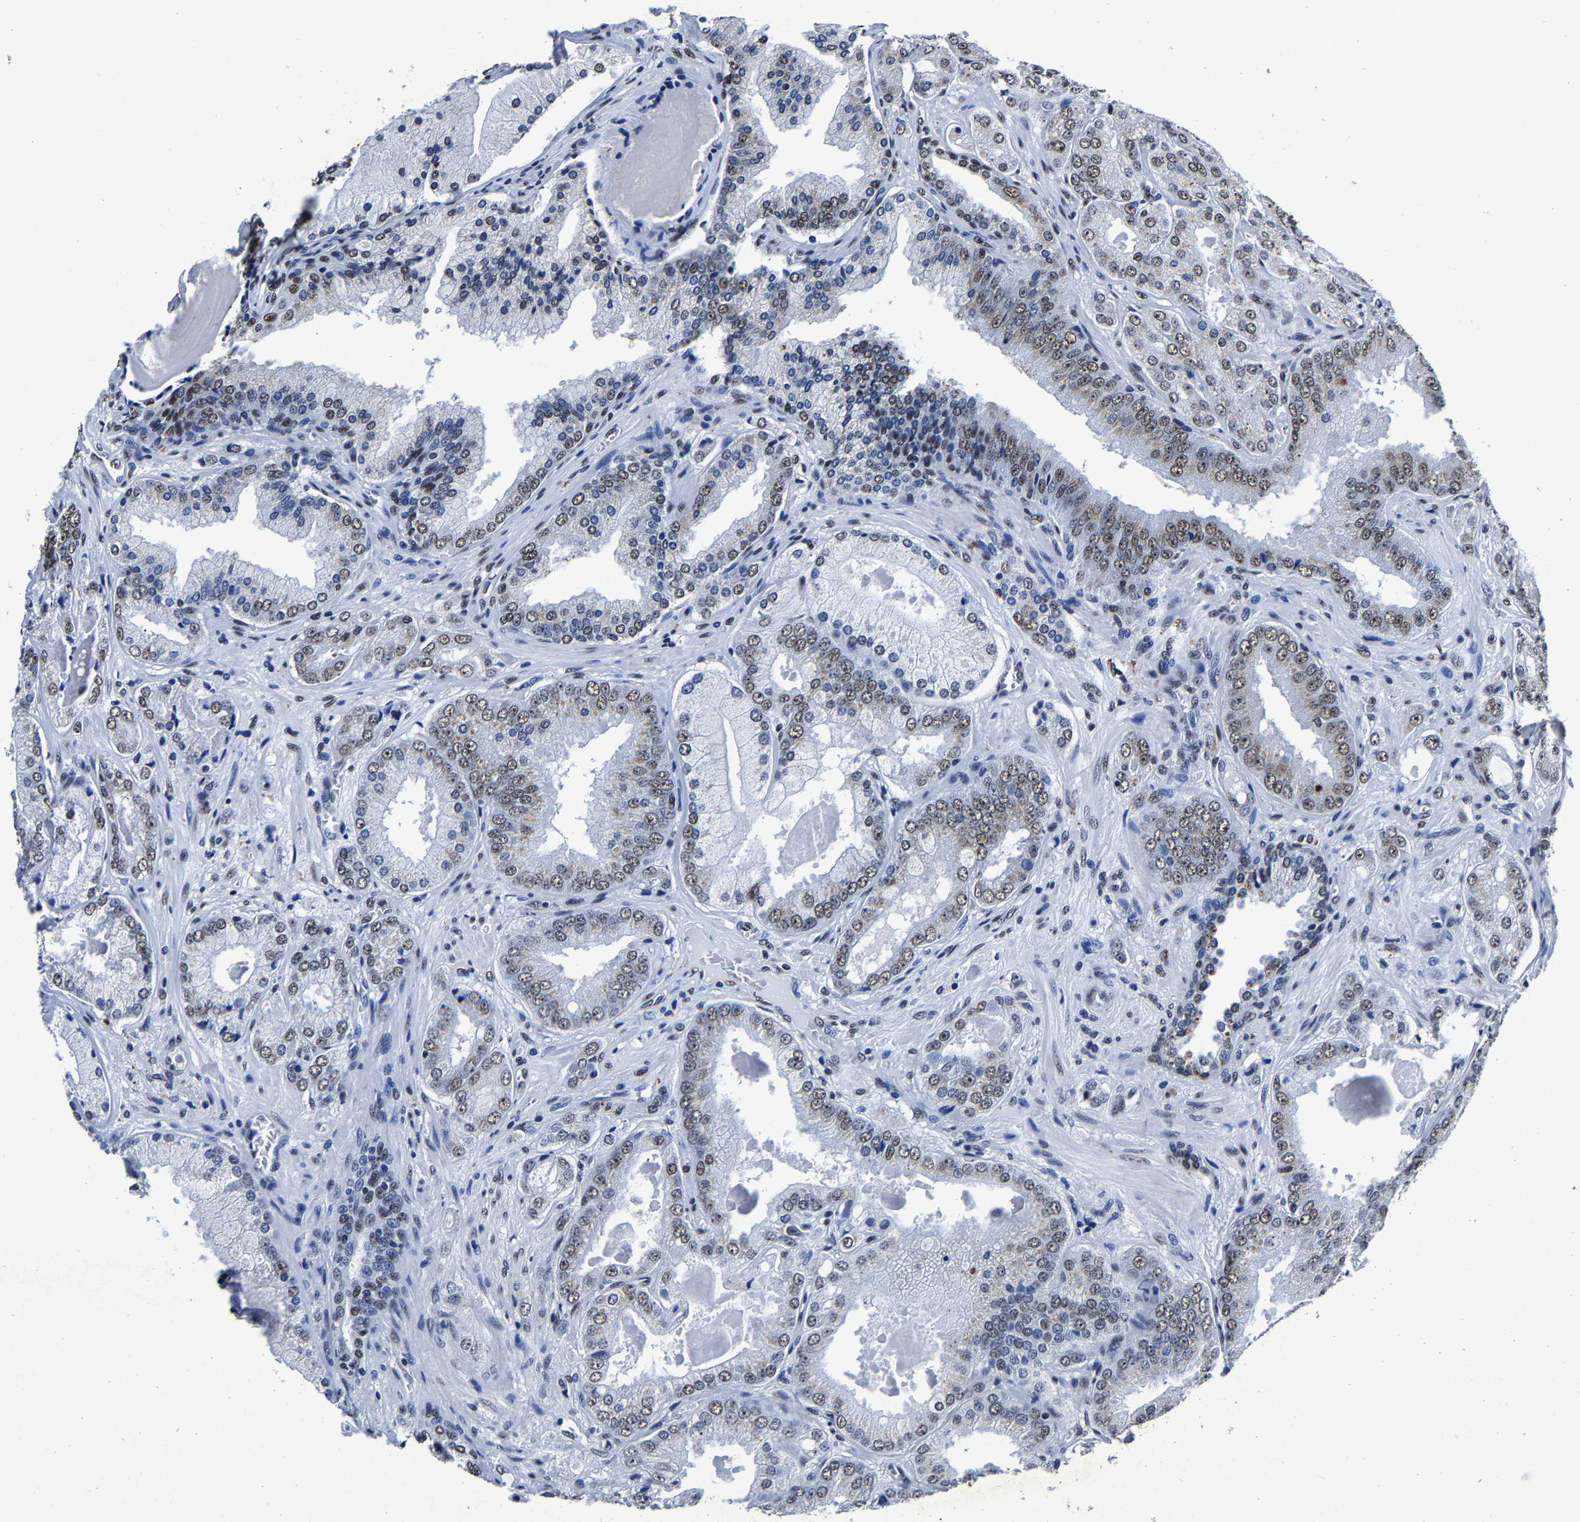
{"staining": {"intensity": "moderate", "quantity": "25%-75%", "location": "nuclear"}, "tissue": "prostate cancer", "cell_type": "Tumor cells", "image_type": "cancer", "snomed": [{"axis": "morphology", "description": "Adenocarcinoma, Low grade"}, {"axis": "topography", "description": "Prostate"}], "caption": "IHC image of neoplastic tissue: human low-grade adenocarcinoma (prostate) stained using immunohistochemistry (IHC) exhibits medium levels of moderate protein expression localized specifically in the nuclear of tumor cells, appearing as a nuclear brown color.", "gene": "RBM45", "patient": {"sex": "male", "age": 65}}